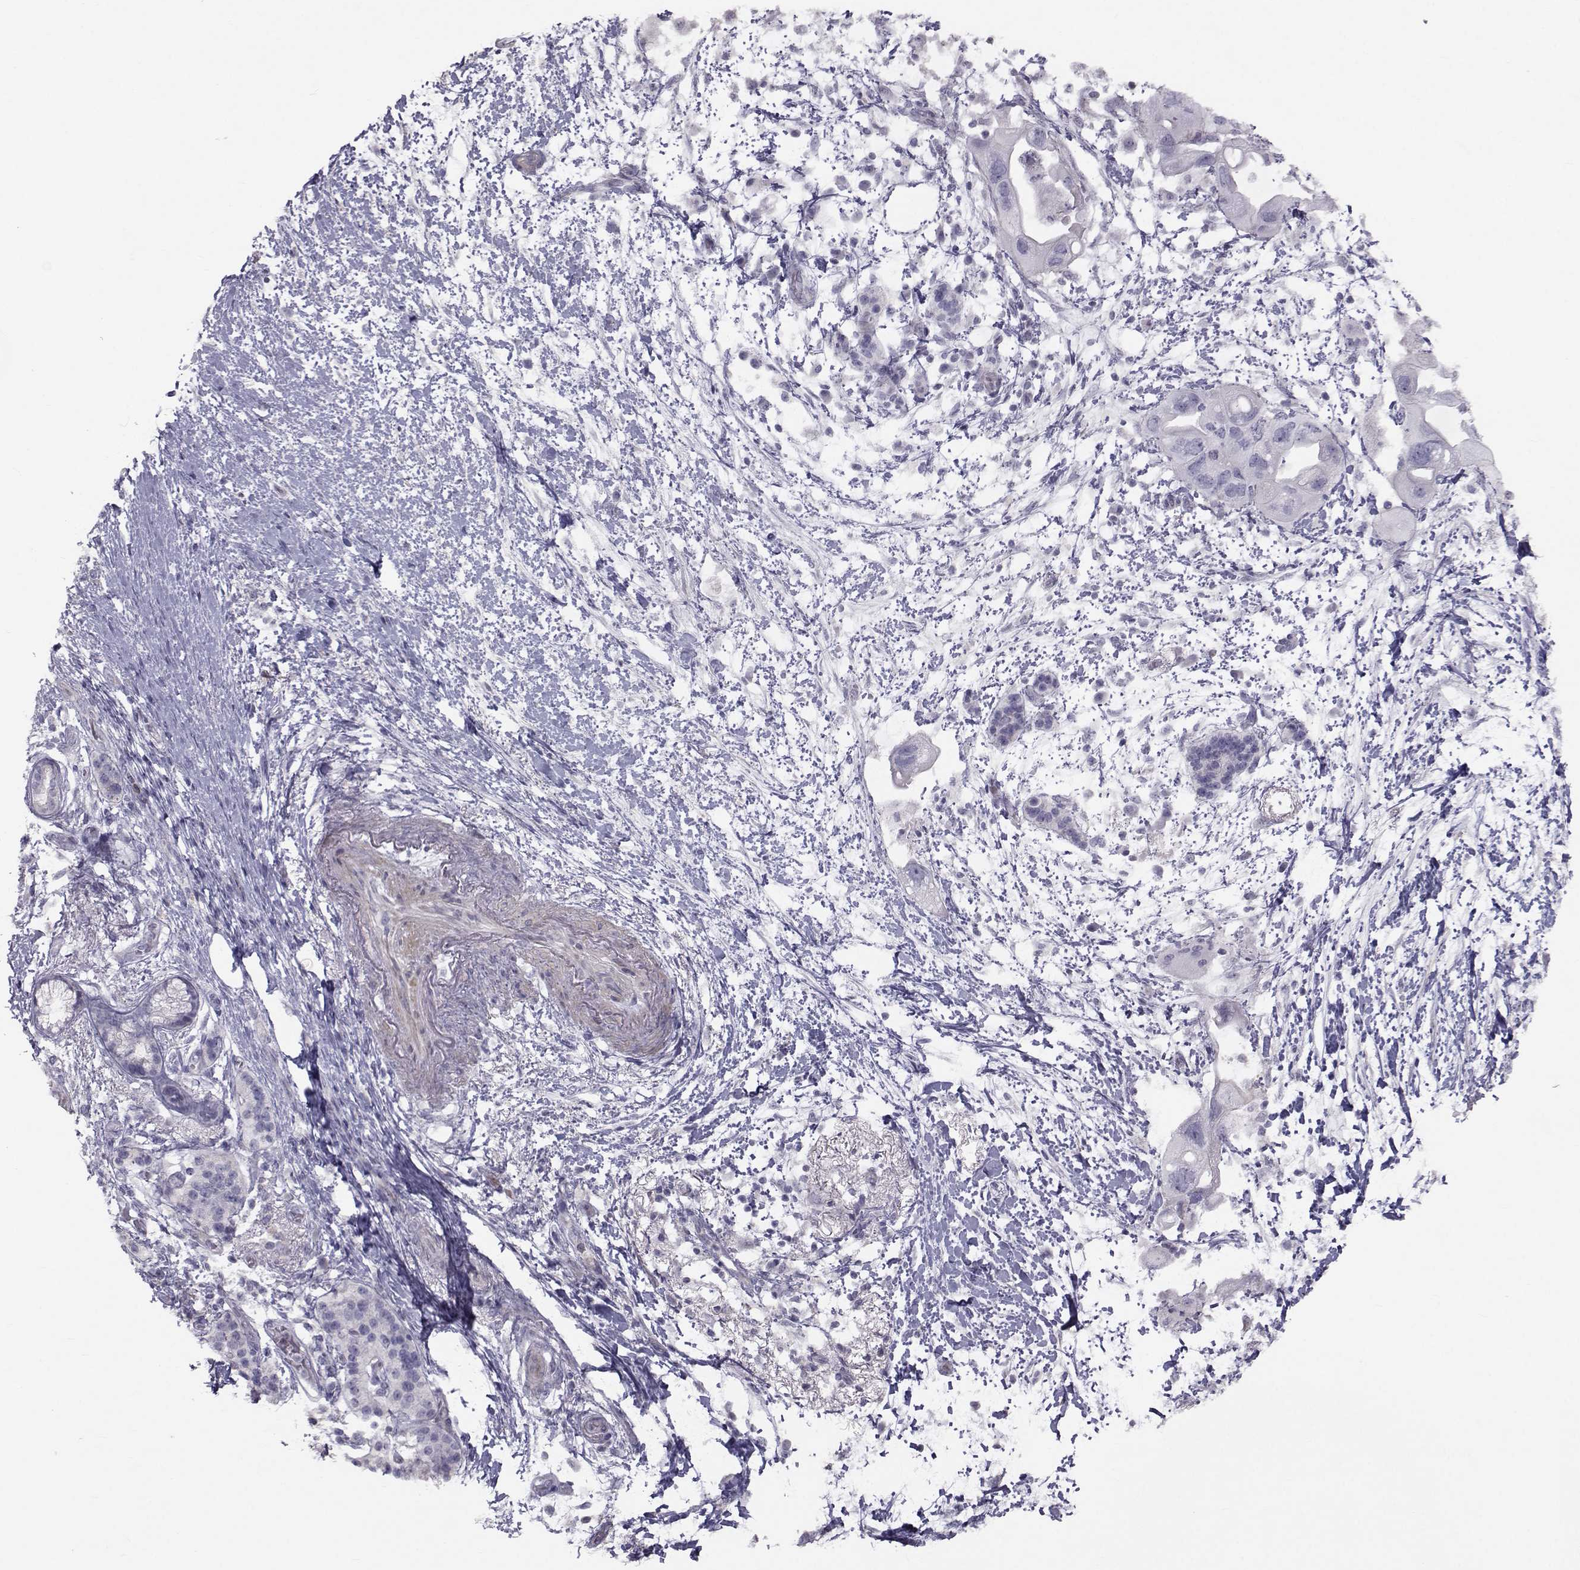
{"staining": {"intensity": "negative", "quantity": "none", "location": "none"}, "tissue": "pancreatic cancer", "cell_type": "Tumor cells", "image_type": "cancer", "snomed": [{"axis": "morphology", "description": "Adenocarcinoma, NOS"}, {"axis": "topography", "description": "Pancreas"}], "caption": "DAB immunohistochemical staining of human pancreatic cancer shows no significant positivity in tumor cells. (Stains: DAB (3,3'-diaminobenzidine) immunohistochemistry (IHC) with hematoxylin counter stain, Microscopy: brightfield microscopy at high magnification).", "gene": "GARIN3", "patient": {"sex": "female", "age": 72}}